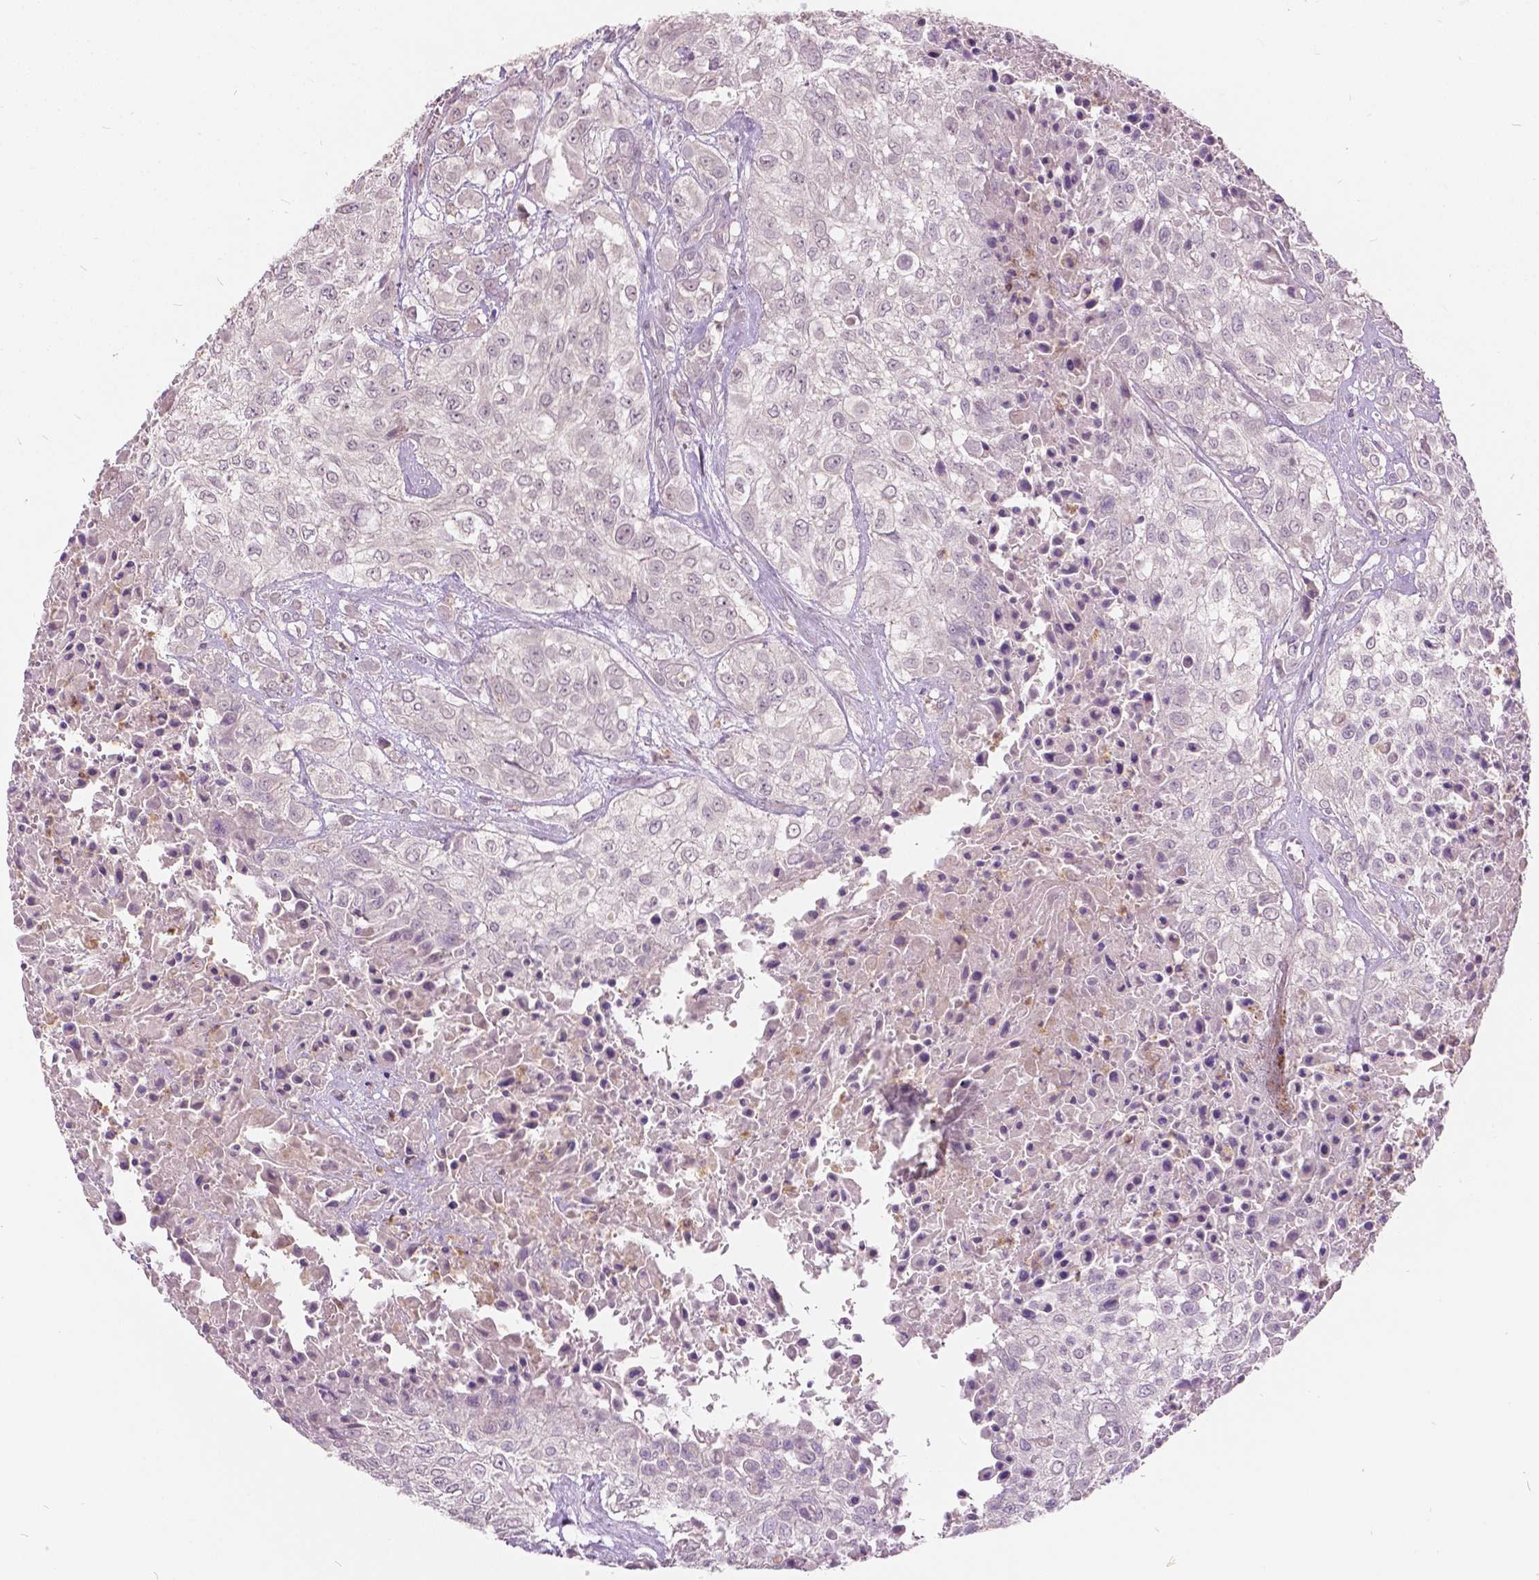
{"staining": {"intensity": "negative", "quantity": "none", "location": "none"}, "tissue": "urothelial cancer", "cell_type": "Tumor cells", "image_type": "cancer", "snomed": [{"axis": "morphology", "description": "Urothelial carcinoma, High grade"}, {"axis": "topography", "description": "Urinary bladder"}], "caption": "The photomicrograph shows no staining of tumor cells in urothelial cancer.", "gene": "DLX6", "patient": {"sex": "male", "age": 57}}